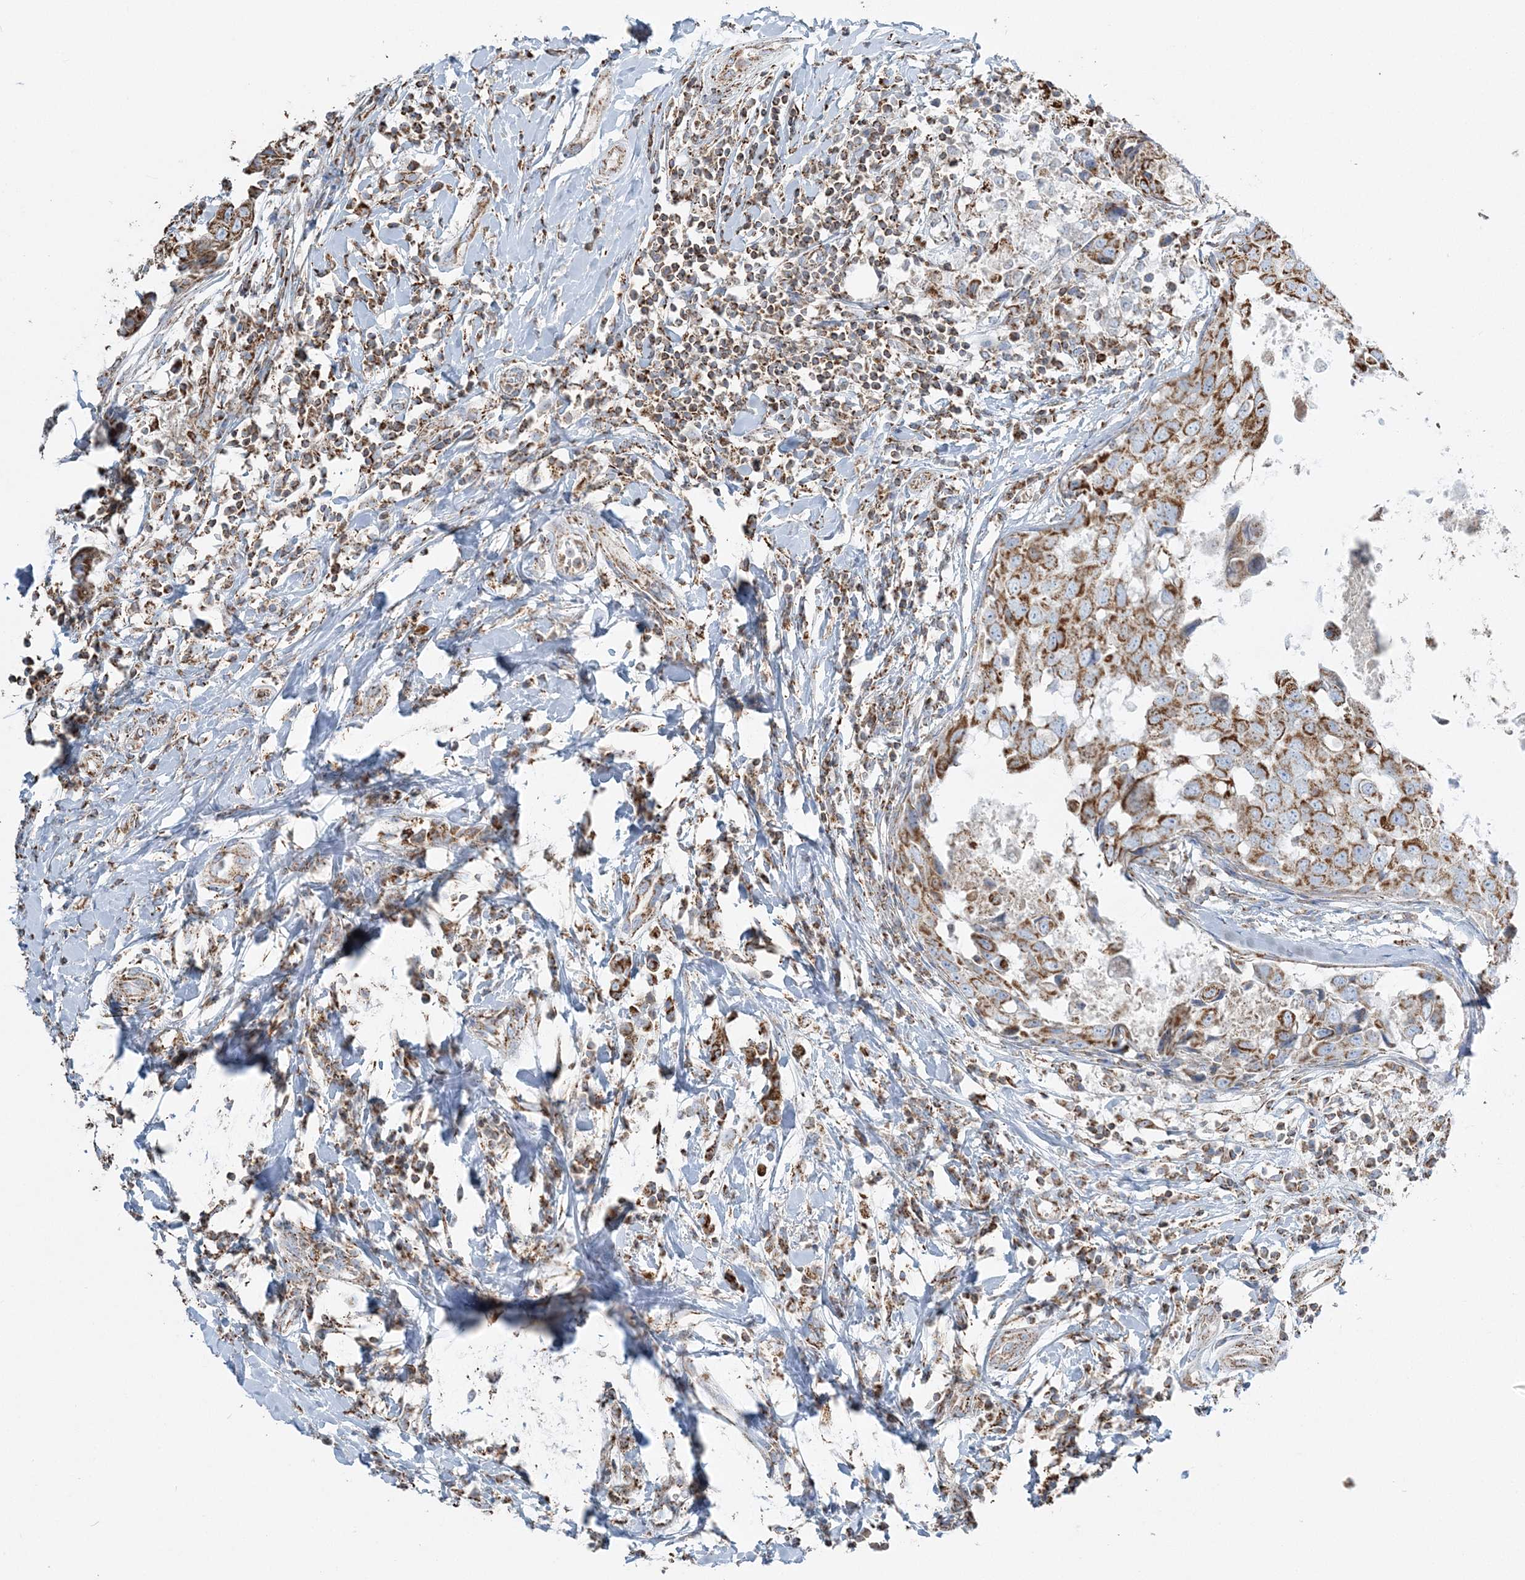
{"staining": {"intensity": "strong", "quantity": ">75%", "location": "cytoplasmic/membranous"}, "tissue": "breast cancer", "cell_type": "Tumor cells", "image_type": "cancer", "snomed": [{"axis": "morphology", "description": "Duct carcinoma"}, {"axis": "topography", "description": "Breast"}], "caption": "Human infiltrating ductal carcinoma (breast) stained for a protein (brown) reveals strong cytoplasmic/membranous positive positivity in approximately >75% of tumor cells.", "gene": "RAB11FIP3", "patient": {"sex": "female", "age": 27}}